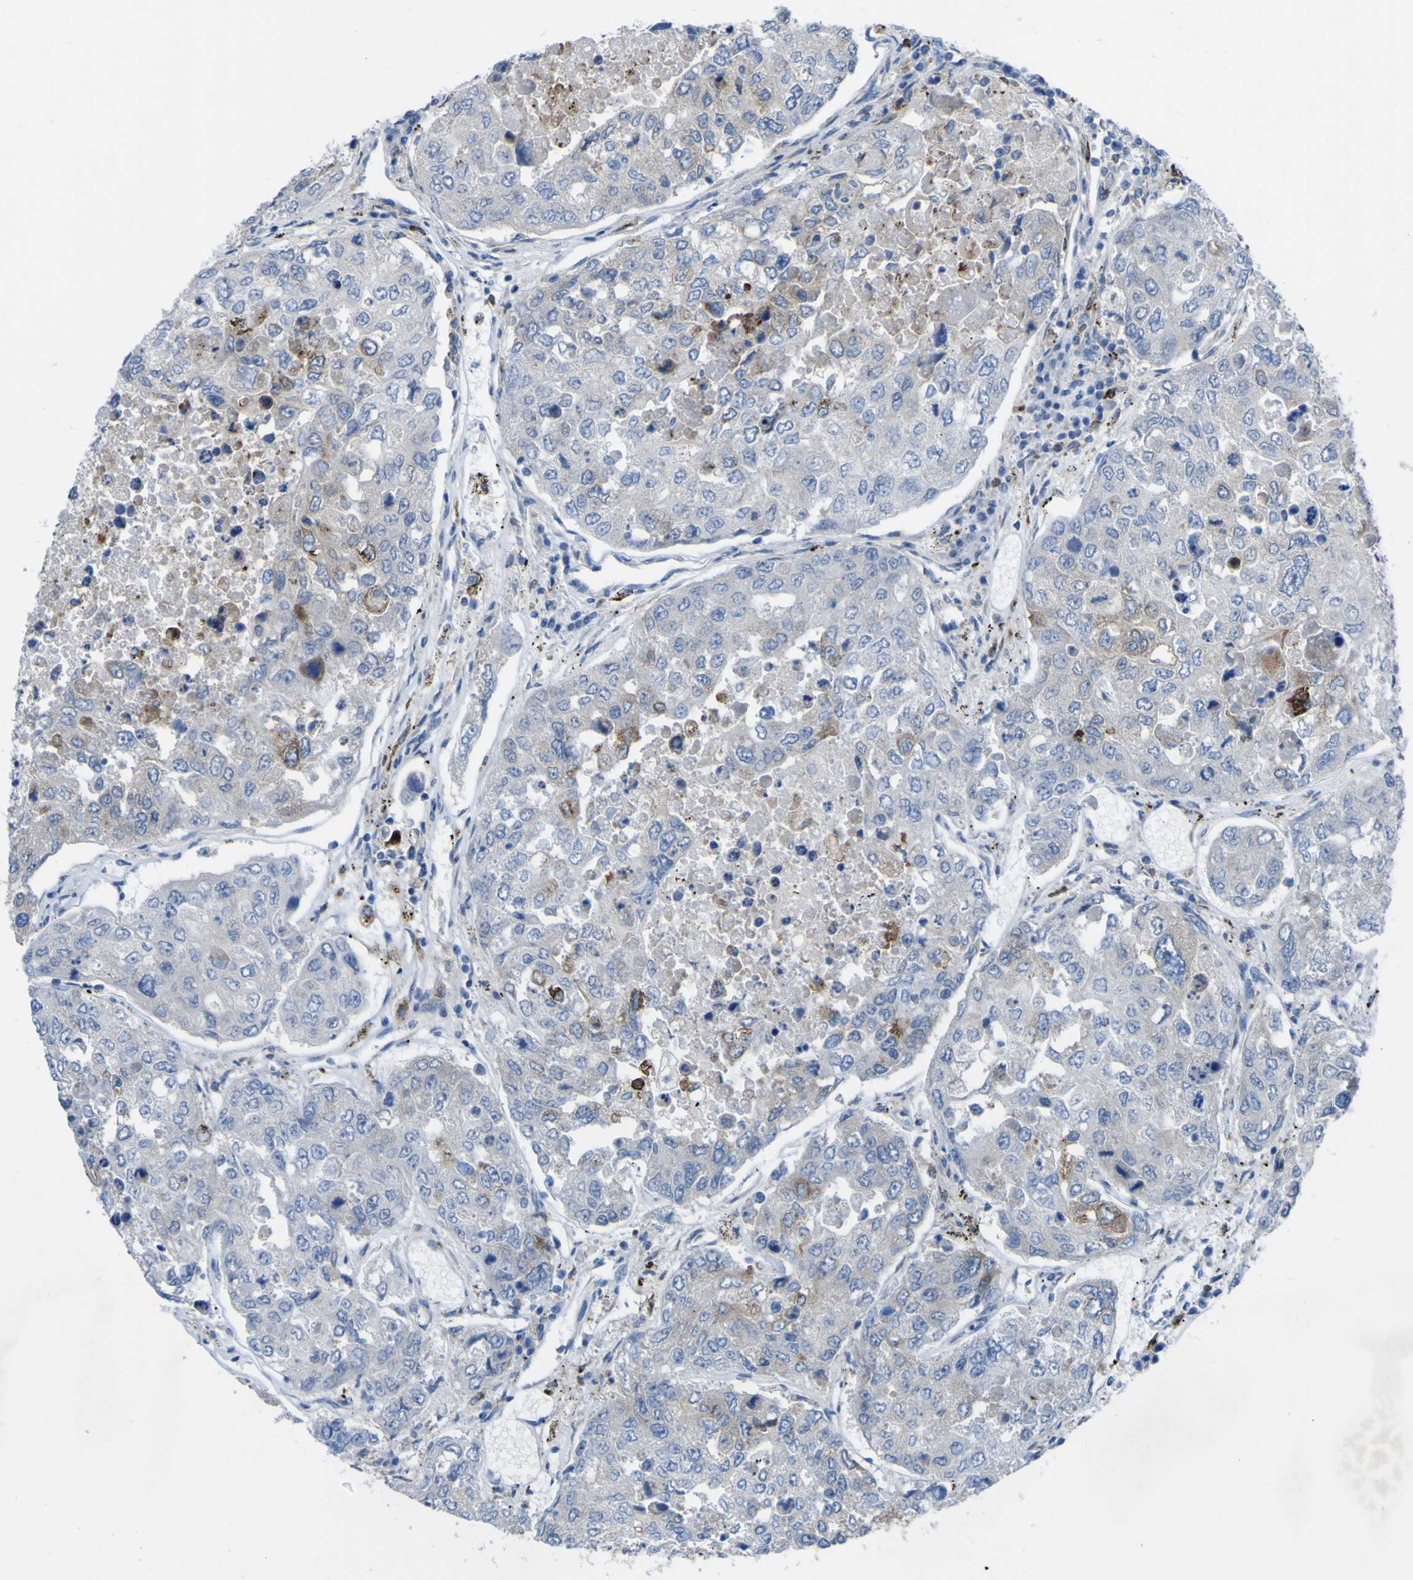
{"staining": {"intensity": "weak", "quantity": "<25%", "location": "cytoplasmic/membranous"}, "tissue": "urothelial cancer", "cell_type": "Tumor cells", "image_type": "cancer", "snomed": [{"axis": "morphology", "description": "Urothelial carcinoma, High grade"}, {"axis": "topography", "description": "Lymph node"}, {"axis": "topography", "description": "Urinary bladder"}], "caption": "Urothelial cancer was stained to show a protein in brown. There is no significant expression in tumor cells.", "gene": "CST3", "patient": {"sex": "male", "age": 51}}